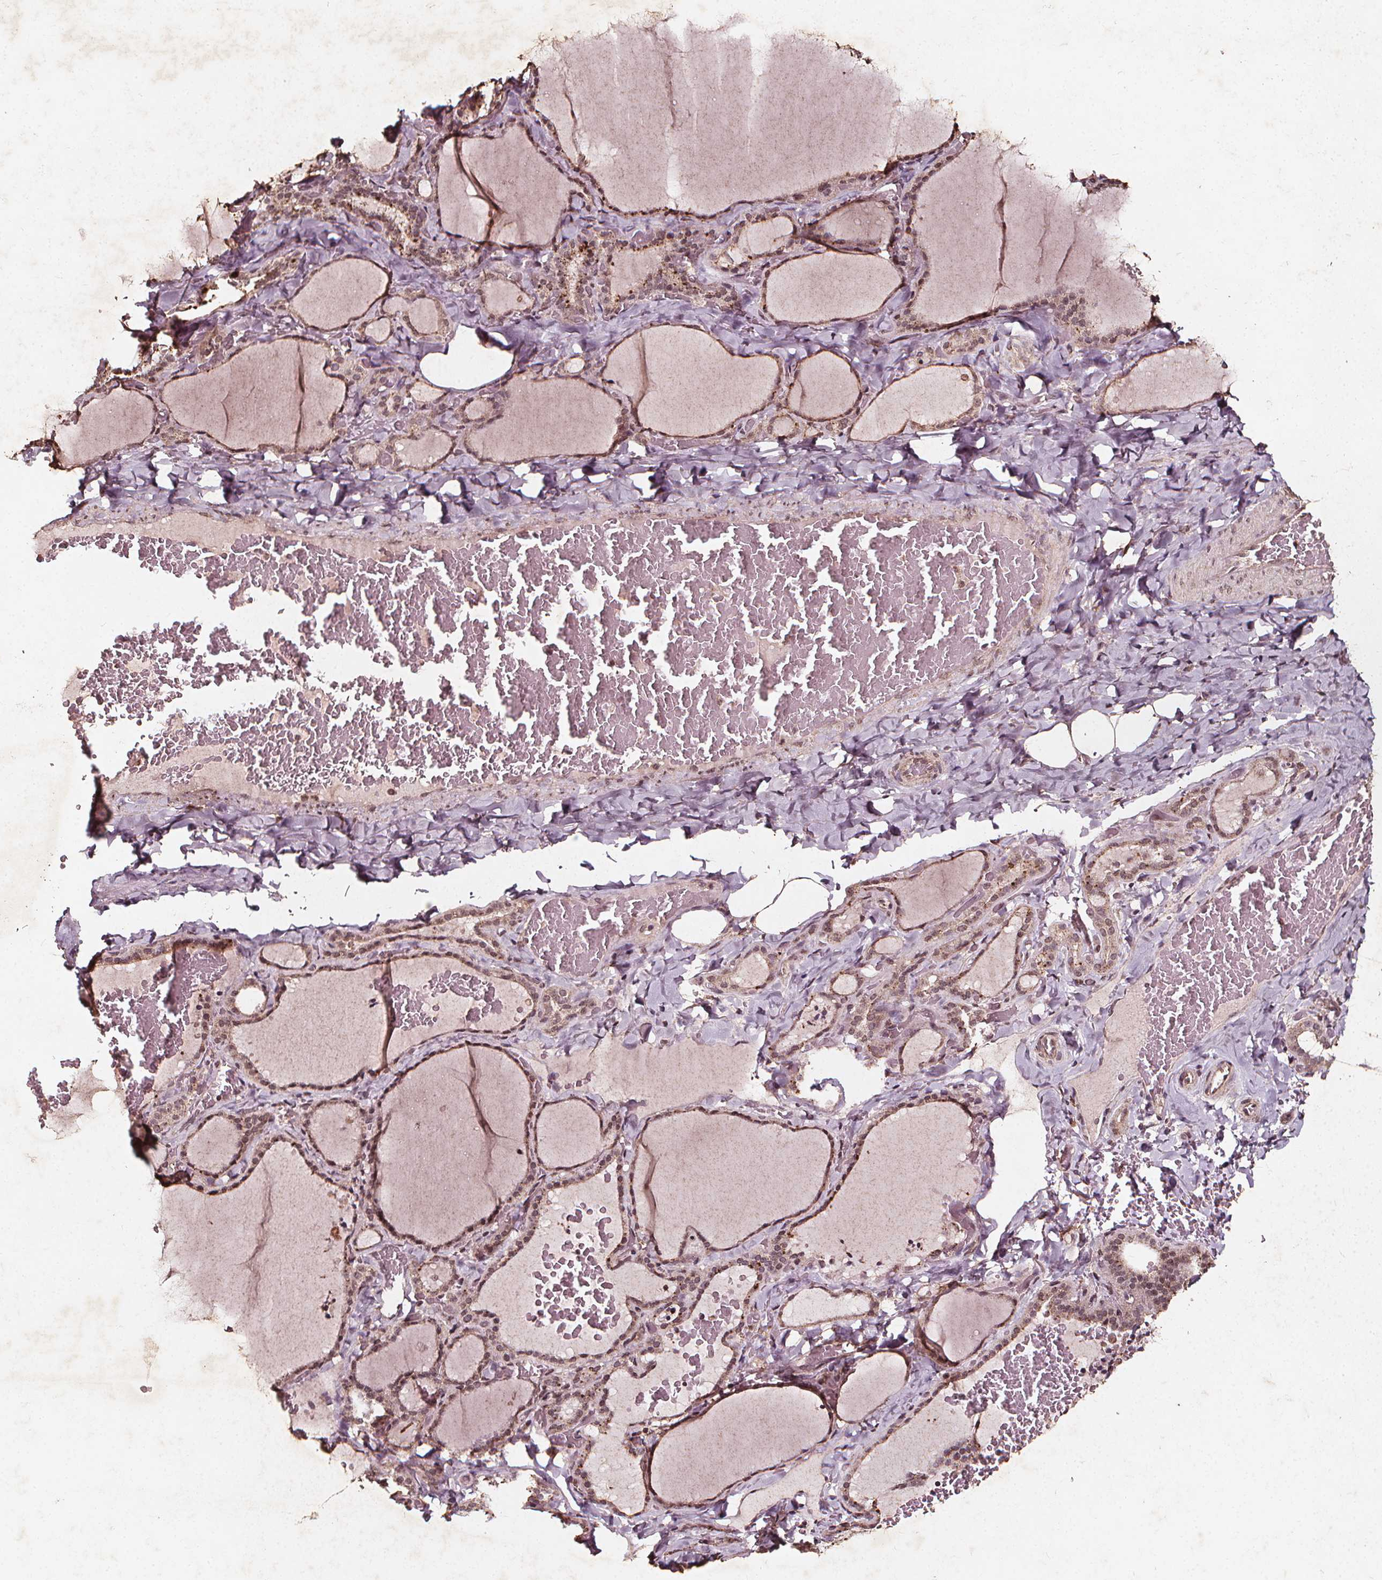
{"staining": {"intensity": "moderate", "quantity": "25%-75%", "location": "cytoplasmic/membranous"}, "tissue": "thyroid gland", "cell_type": "Glandular cells", "image_type": "normal", "snomed": [{"axis": "morphology", "description": "Normal tissue, NOS"}, {"axis": "topography", "description": "Thyroid gland"}], "caption": "The immunohistochemical stain shows moderate cytoplasmic/membranous staining in glandular cells of benign thyroid gland.", "gene": "ABCA1", "patient": {"sex": "female", "age": 22}}